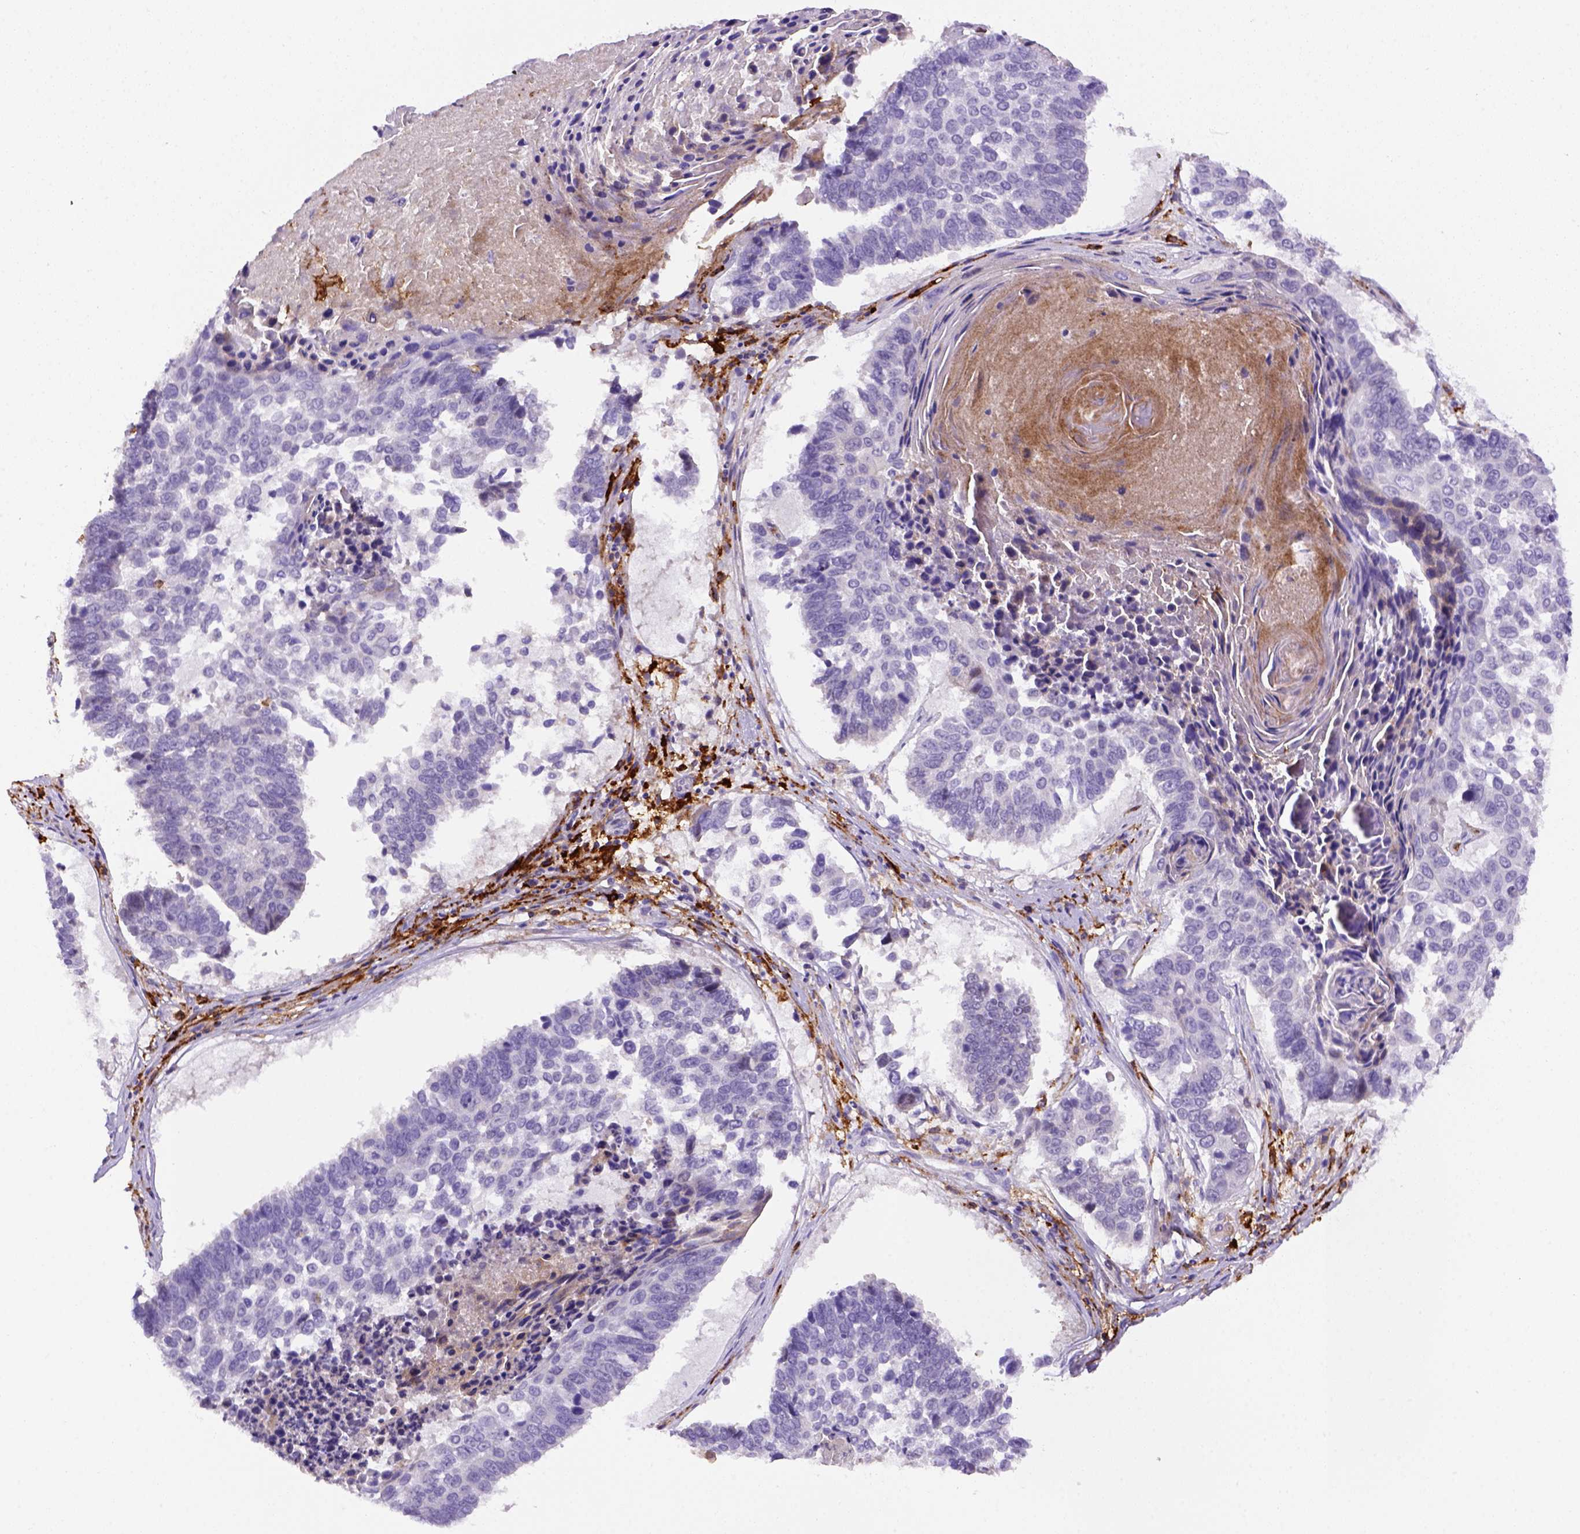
{"staining": {"intensity": "negative", "quantity": "none", "location": "none"}, "tissue": "lung cancer", "cell_type": "Tumor cells", "image_type": "cancer", "snomed": [{"axis": "morphology", "description": "Squamous cell carcinoma, NOS"}, {"axis": "topography", "description": "Lung"}], "caption": "Immunohistochemical staining of human lung squamous cell carcinoma exhibits no significant positivity in tumor cells.", "gene": "CD14", "patient": {"sex": "male", "age": 73}}